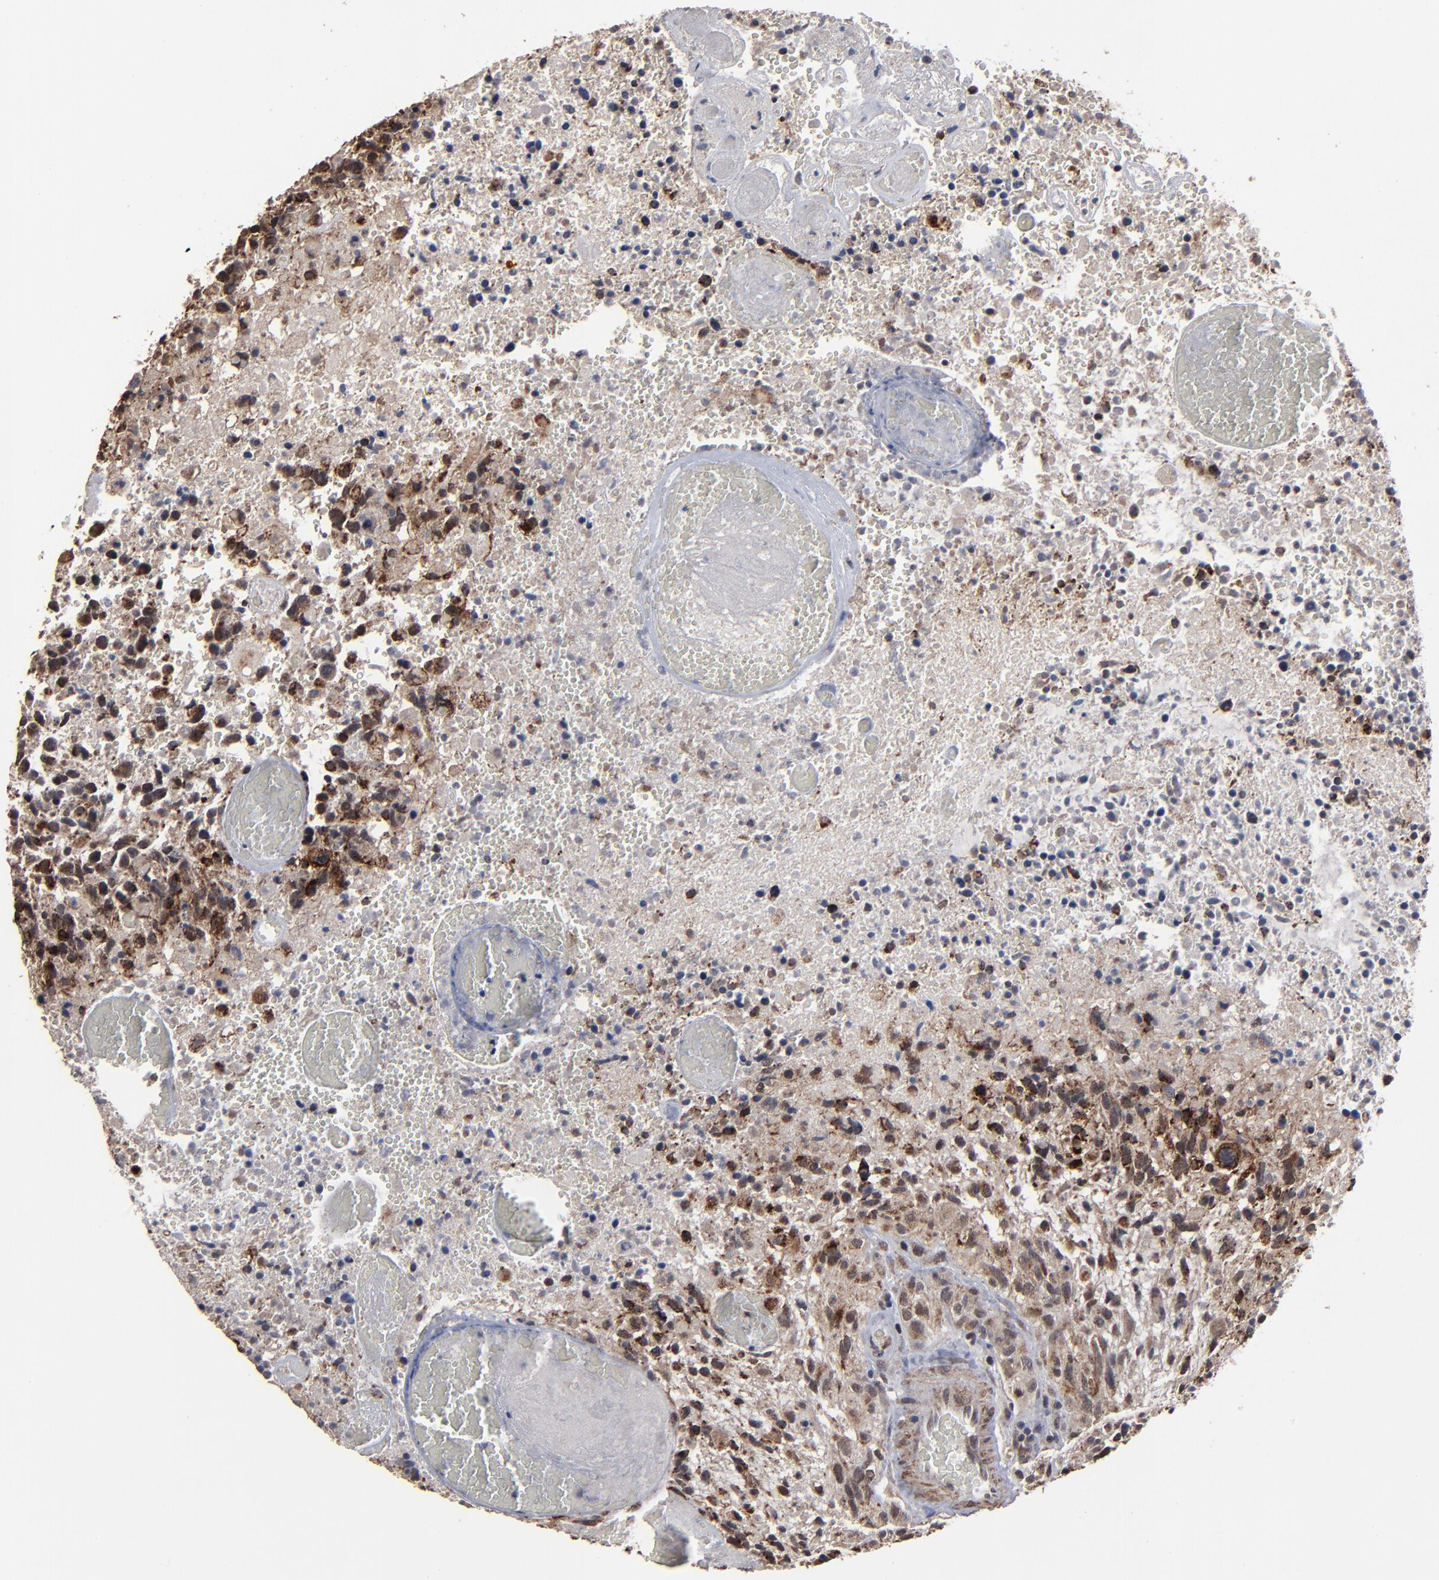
{"staining": {"intensity": "strong", "quantity": "25%-75%", "location": "cytoplasmic/membranous"}, "tissue": "glioma", "cell_type": "Tumor cells", "image_type": "cancer", "snomed": [{"axis": "morphology", "description": "Glioma, malignant, High grade"}, {"axis": "topography", "description": "Brain"}], "caption": "Protein expression by IHC shows strong cytoplasmic/membranous expression in about 25%-75% of tumor cells in malignant glioma (high-grade). The staining was performed using DAB, with brown indicating positive protein expression. Nuclei are stained blue with hematoxylin.", "gene": "BNIP3", "patient": {"sex": "male", "age": 72}}